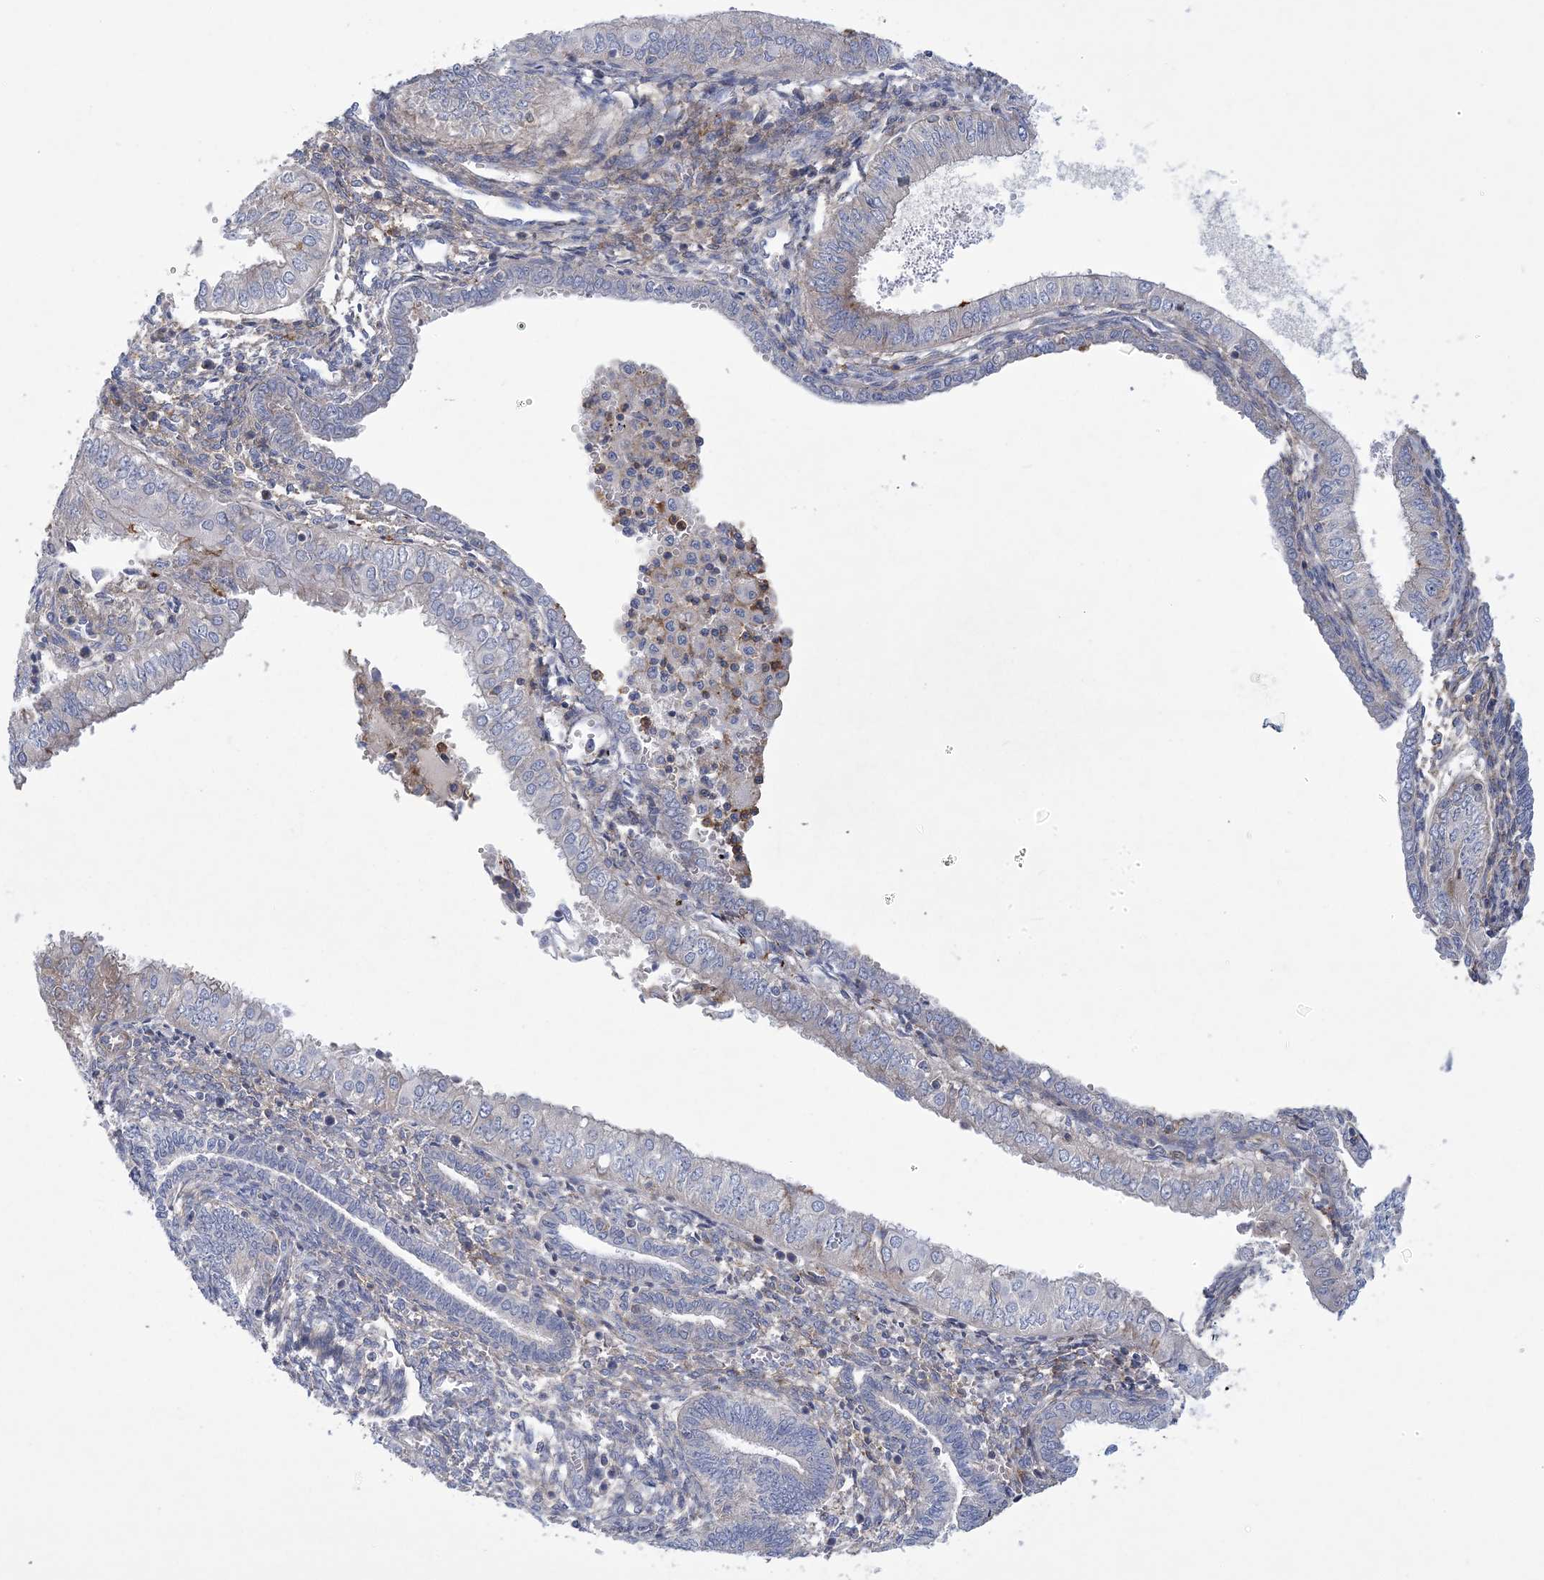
{"staining": {"intensity": "negative", "quantity": "none", "location": "none"}, "tissue": "endometrial cancer", "cell_type": "Tumor cells", "image_type": "cancer", "snomed": [{"axis": "morphology", "description": "Normal tissue, NOS"}, {"axis": "morphology", "description": "Adenocarcinoma, NOS"}, {"axis": "topography", "description": "Endometrium"}], "caption": "The immunohistochemistry image has no significant positivity in tumor cells of adenocarcinoma (endometrial) tissue. The staining is performed using DAB brown chromogen with nuclei counter-stained in using hematoxylin.", "gene": "ARSJ", "patient": {"sex": "female", "age": 53}}